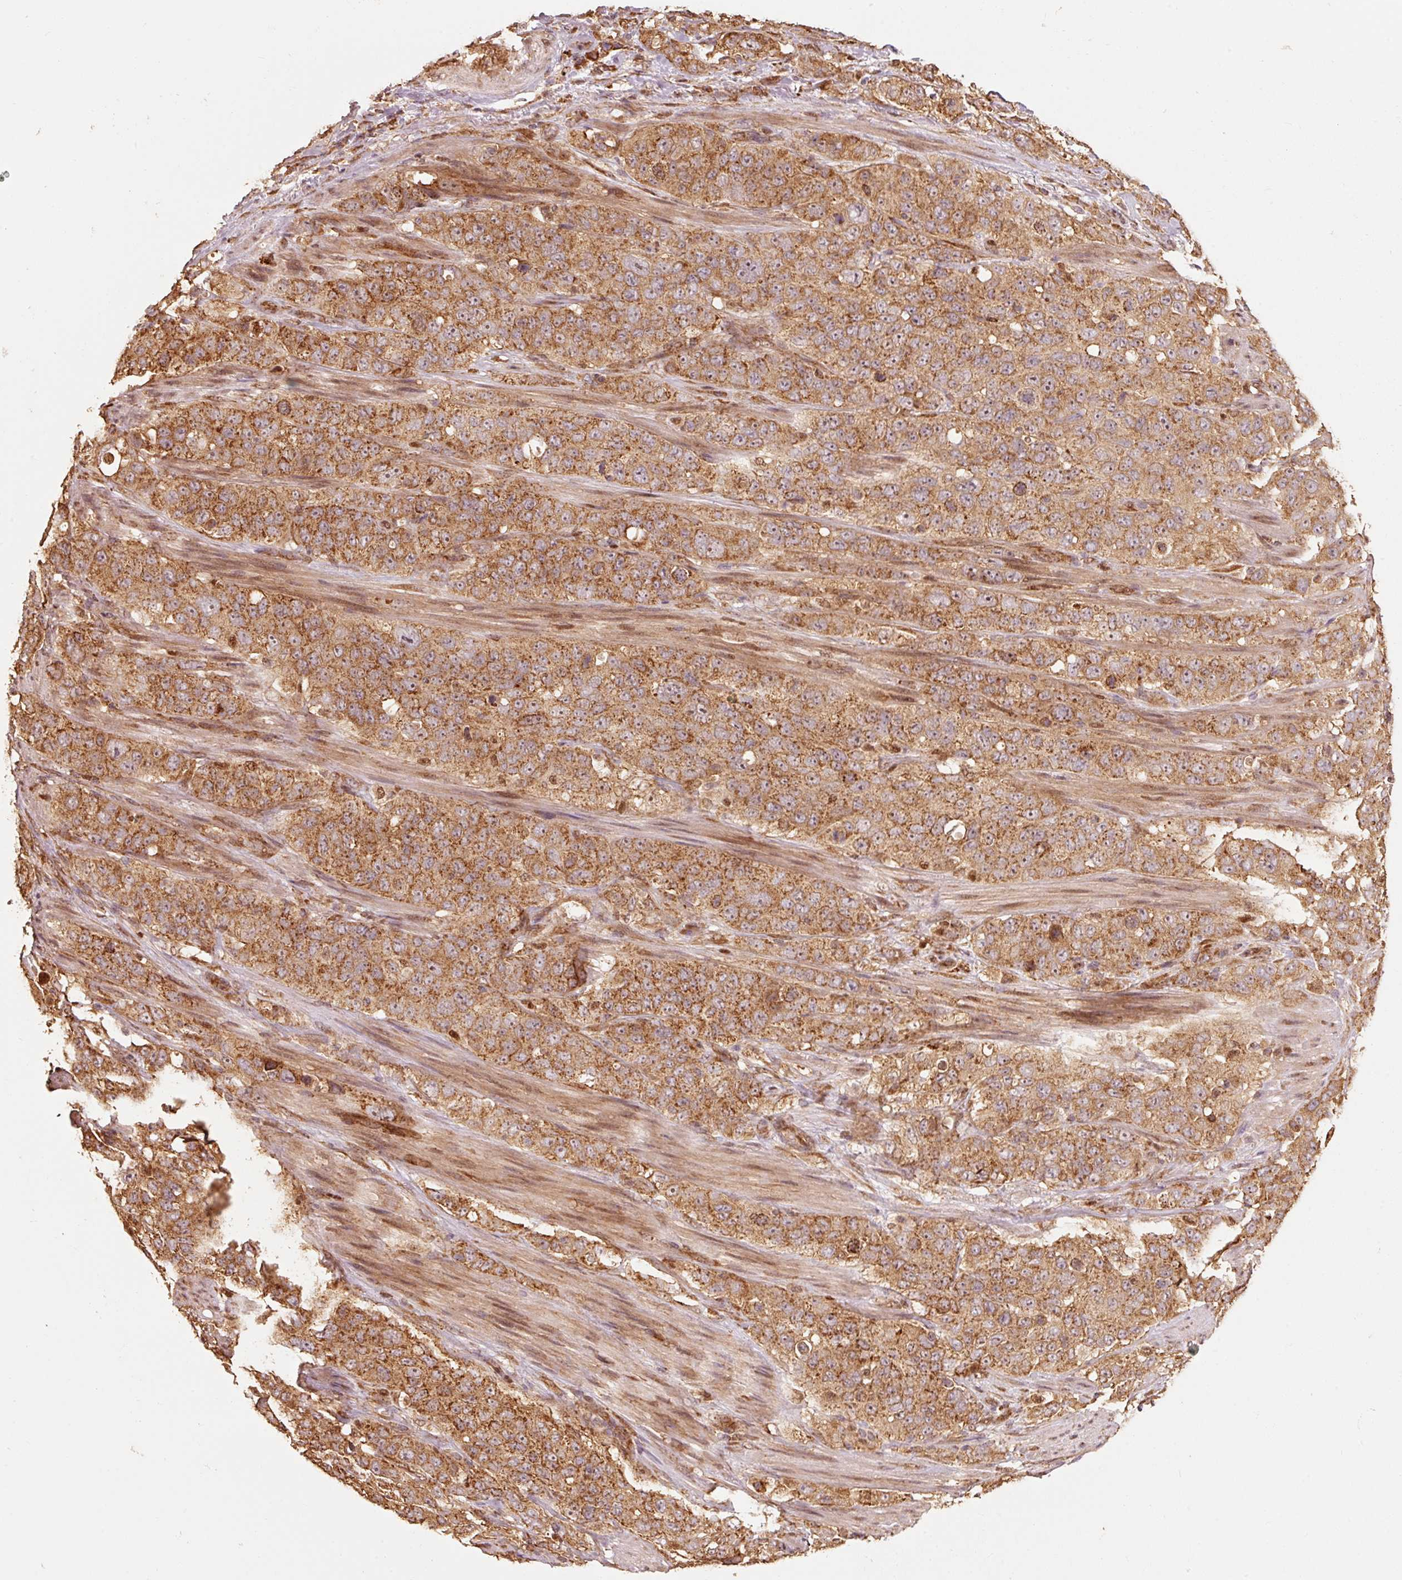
{"staining": {"intensity": "moderate", "quantity": ">75%", "location": "cytoplasmic/membranous"}, "tissue": "stomach cancer", "cell_type": "Tumor cells", "image_type": "cancer", "snomed": [{"axis": "morphology", "description": "Adenocarcinoma, NOS"}, {"axis": "topography", "description": "Stomach"}], "caption": "Human stomach cancer (adenocarcinoma) stained with a protein marker demonstrates moderate staining in tumor cells.", "gene": "MRPL16", "patient": {"sex": "male", "age": 48}}